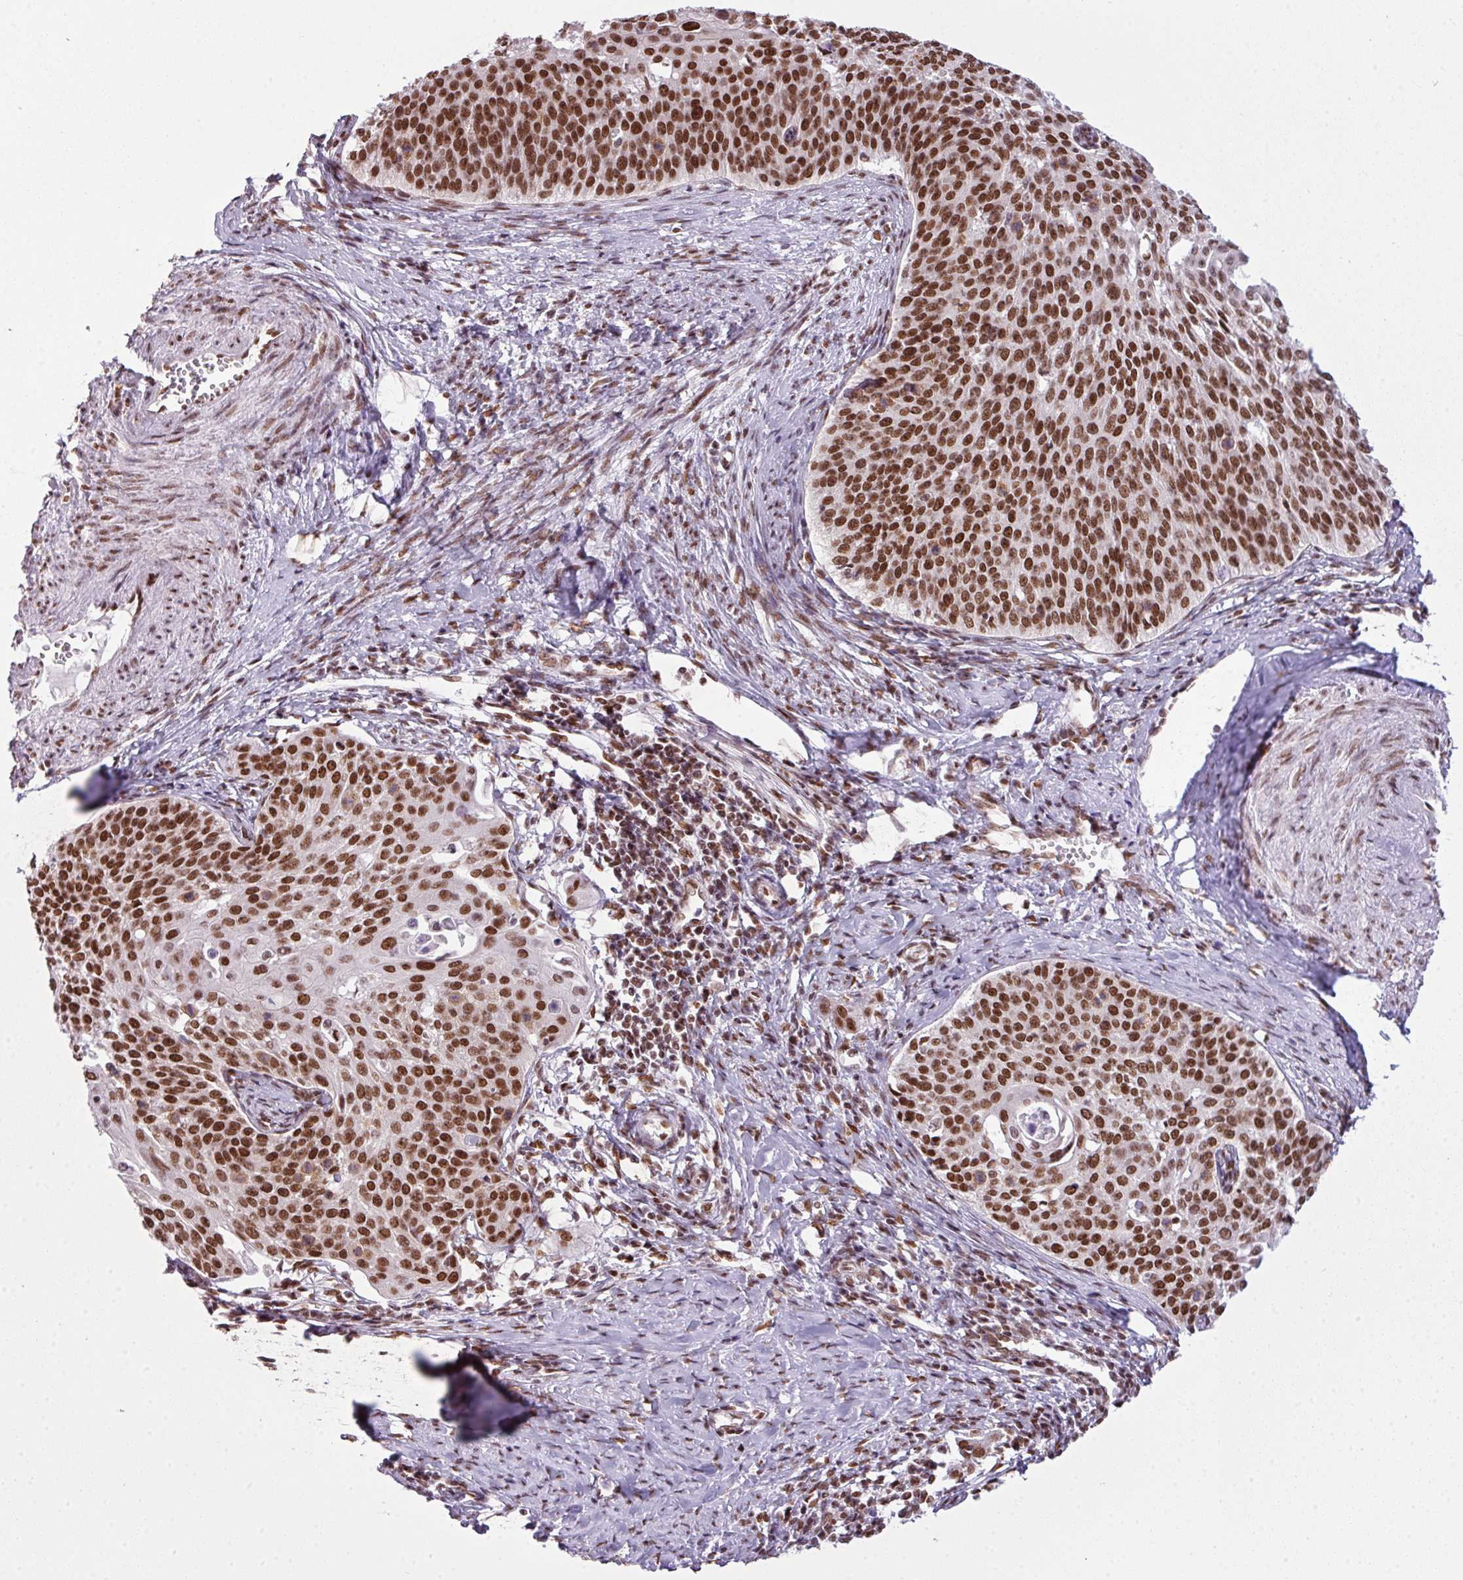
{"staining": {"intensity": "strong", "quantity": ">75%", "location": "nuclear"}, "tissue": "cervical cancer", "cell_type": "Tumor cells", "image_type": "cancer", "snomed": [{"axis": "morphology", "description": "Squamous cell carcinoma, NOS"}, {"axis": "topography", "description": "Cervix"}], "caption": "Cervical squamous cell carcinoma stained for a protein (brown) shows strong nuclear positive expression in approximately >75% of tumor cells.", "gene": "ARL6IP4", "patient": {"sex": "female", "age": 44}}